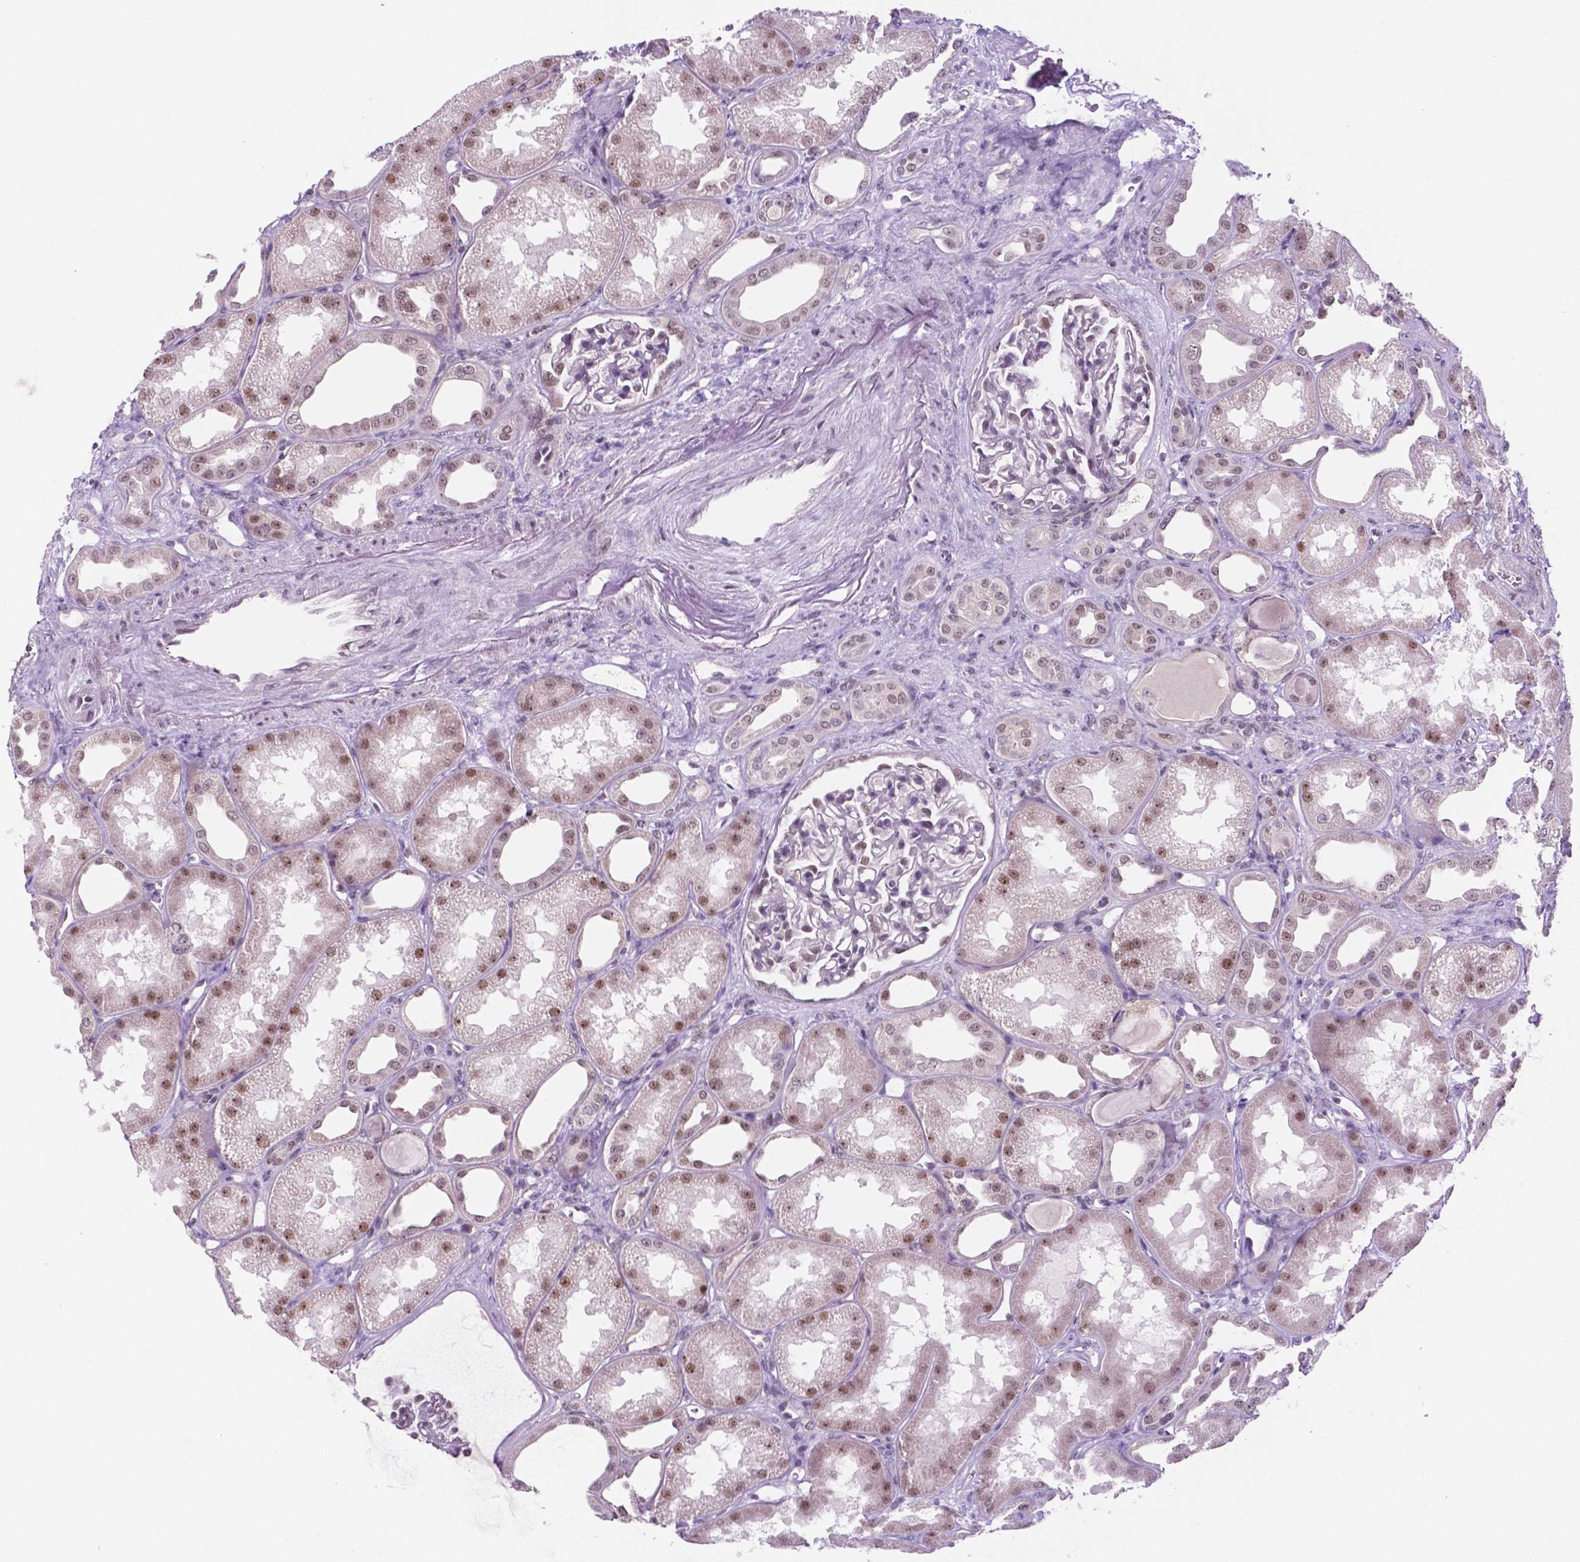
{"staining": {"intensity": "moderate", "quantity": "<25%", "location": "nuclear"}, "tissue": "kidney", "cell_type": "Cells in glomeruli", "image_type": "normal", "snomed": [{"axis": "morphology", "description": "Normal tissue, NOS"}, {"axis": "topography", "description": "Kidney"}], "caption": "Immunohistochemistry (IHC) (DAB) staining of benign human kidney reveals moderate nuclear protein staining in approximately <25% of cells in glomeruli.", "gene": "FAM50B", "patient": {"sex": "male", "age": 61}}